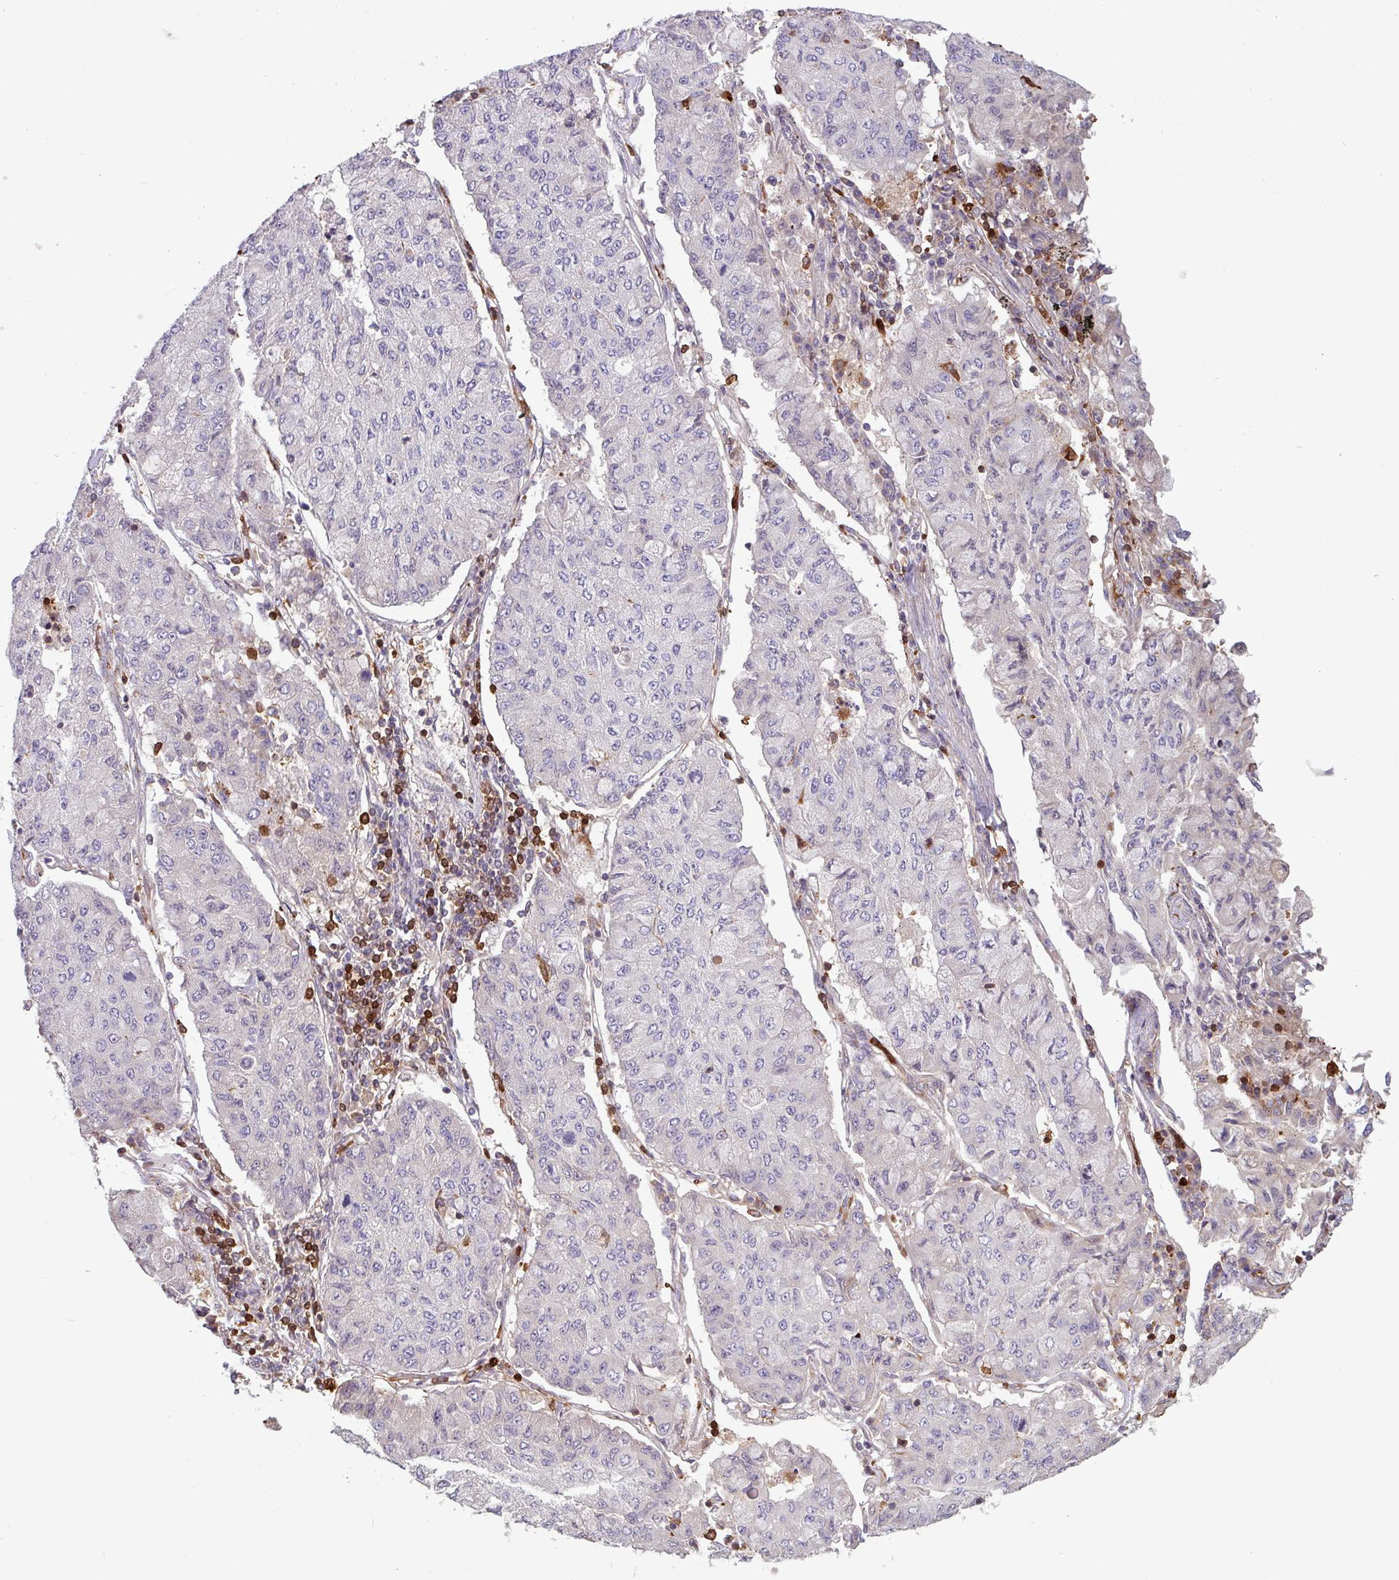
{"staining": {"intensity": "negative", "quantity": "none", "location": "none"}, "tissue": "lung cancer", "cell_type": "Tumor cells", "image_type": "cancer", "snomed": [{"axis": "morphology", "description": "Squamous cell carcinoma, NOS"}, {"axis": "topography", "description": "Lung"}], "caption": "Immunohistochemical staining of lung cancer reveals no significant positivity in tumor cells. (DAB (3,3'-diaminobenzidine) immunohistochemistry, high magnification).", "gene": "SEC61G", "patient": {"sex": "male", "age": 74}}